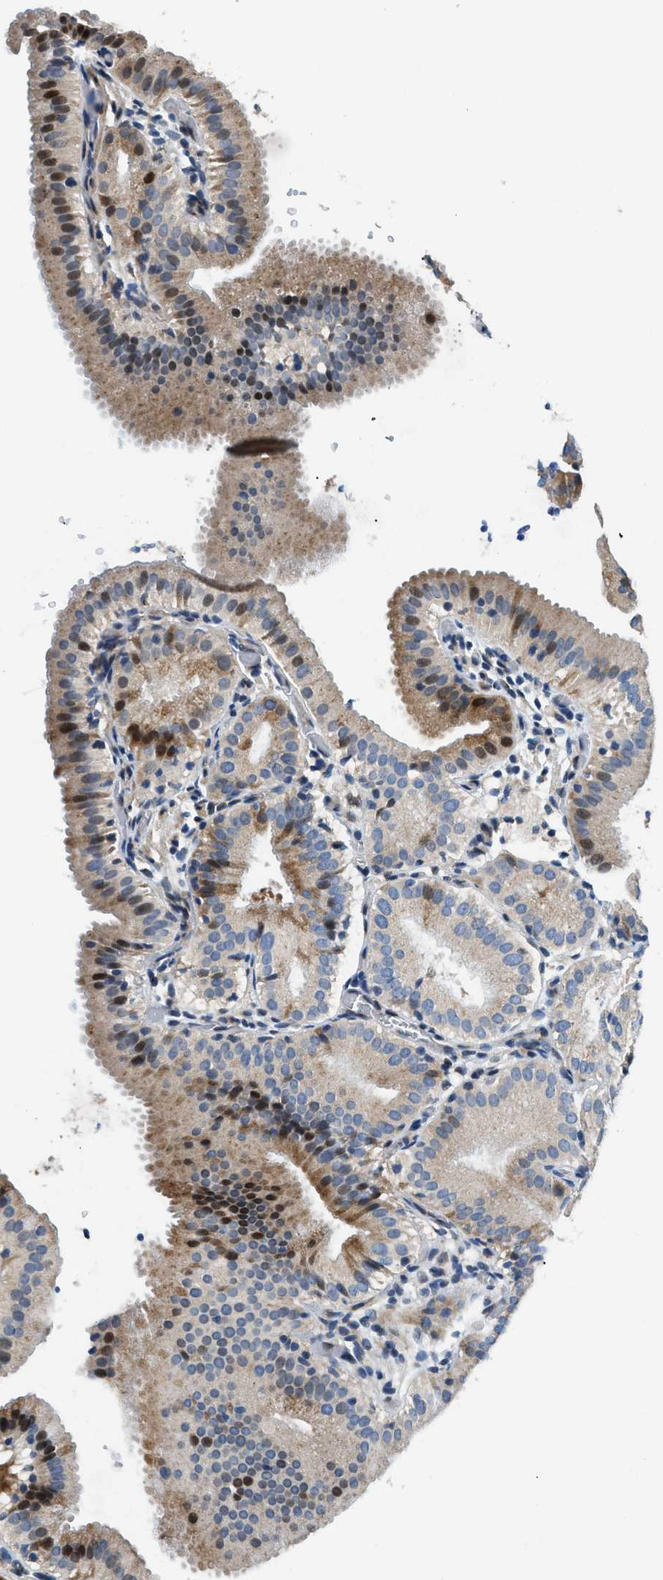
{"staining": {"intensity": "moderate", "quantity": ">75%", "location": "cytoplasmic/membranous,nuclear"}, "tissue": "gallbladder", "cell_type": "Glandular cells", "image_type": "normal", "snomed": [{"axis": "morphology", "description": "Normal tissue, NOS"}, {"axis": "topography", "description": "Gallbladder"}], "caption": "The photomicrograph displays immunohistochemical staining of normal gallbladder. There is moderate cytoplasmic/membranous,nuclear positivity is appreciated in approximately >75% of glandular cells.", "gene": "FUT8", "patient": {"sex": "male", "age": 54}}